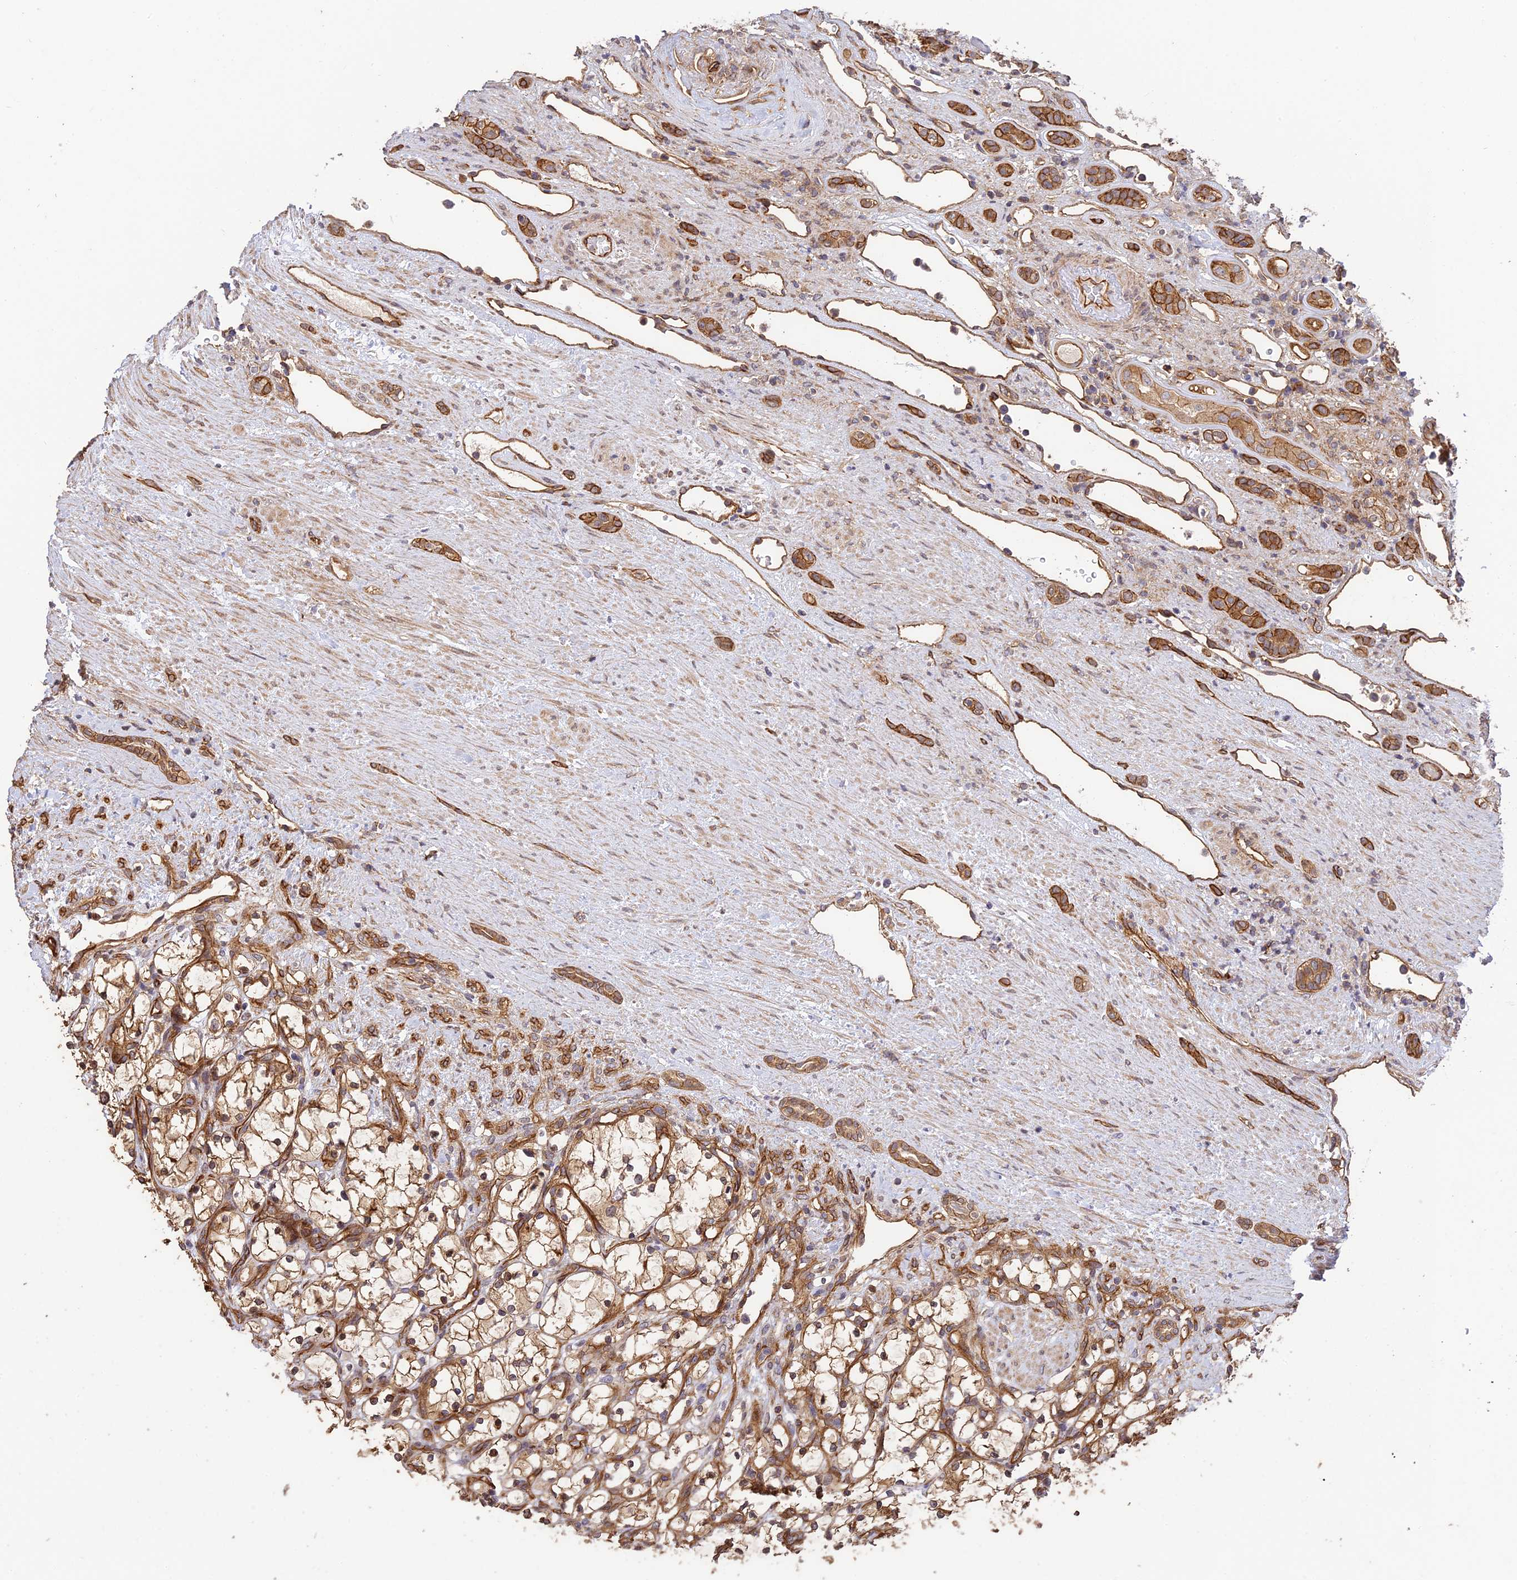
{"staining": {"intensity": "moderate", "quantity": ">75%", "location": "cytoplasmic/membranous"}, "tissue": "renal cancer", "cell_type": "Tumor cells", "image_type": "cancer", "snomed": [{"axis": "morphology", "description": "Adenocarcinoma, NOS"}, {"axis": "topography", "description": "Kidney"}], "caption": "Immunohistochemistry (IHC) (DAB) staining of human renal cancer demonstrates moderate cytoplasmic/membranous protein staining in about >75% of tumor cells.", "gene": "HOMER2", "patient": {"sex": "female", "age": 69}}